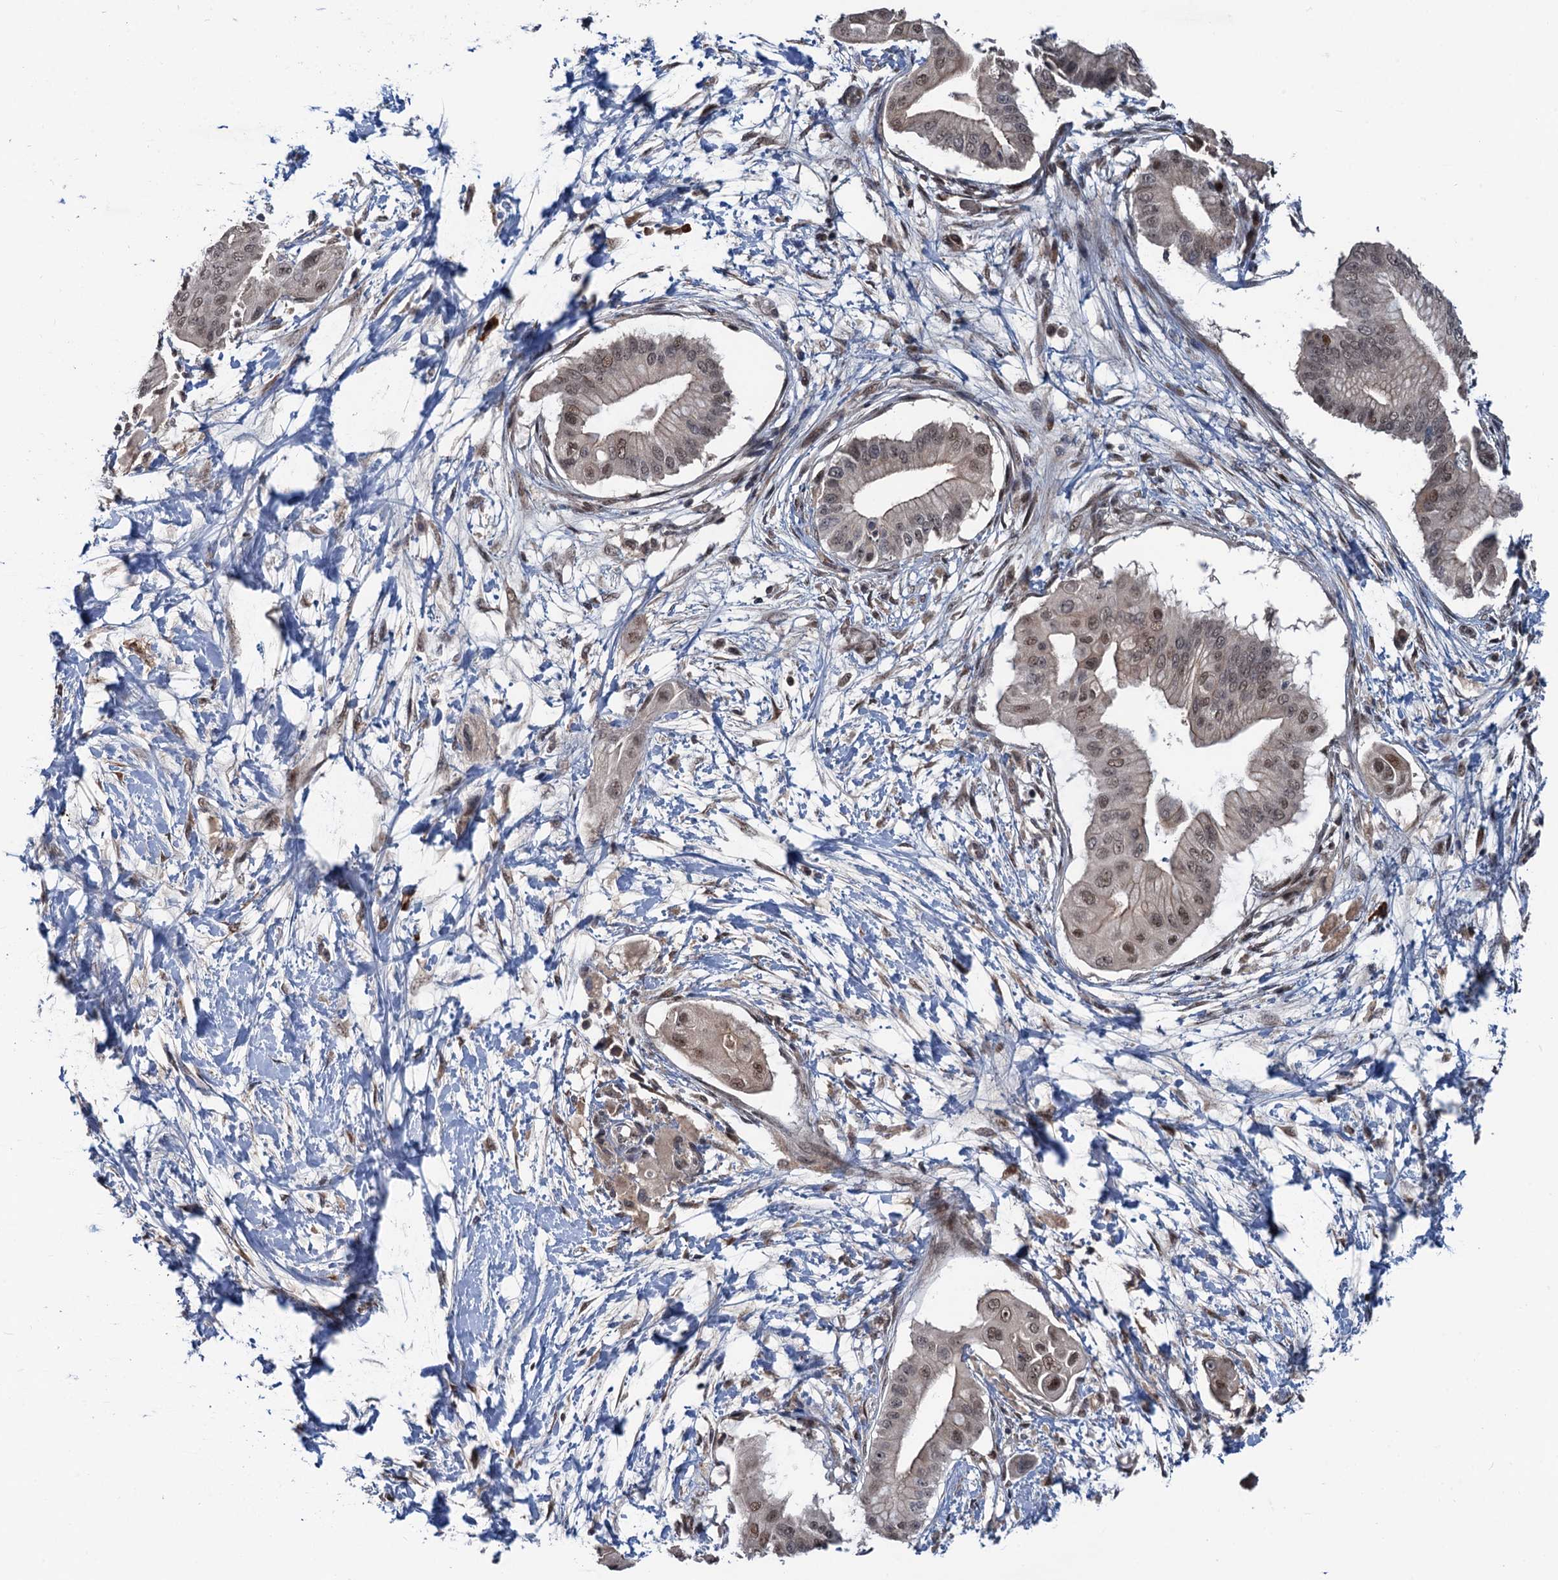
{"staining": {"intensity": "moderate", "quantity": "<25%", "location": "nuclear"}, "tissue": "pancreatic cancer", "cell_type": "Tumor cells", "image_type": "cancer", "snomed": [{"axis": "morphology", "description": "Adenocarcinoma, NOS"}, {"axis": "topography", "description": "Pancreas"}], "caption": "Immunohistochemical staining of human adenocarcinoma (pancreatic) reveals moderate nuclear protein positivity in about <25% of tumor cells.", "gene": "RASSF4", "patient": {"sex": "male", "age": 68}}